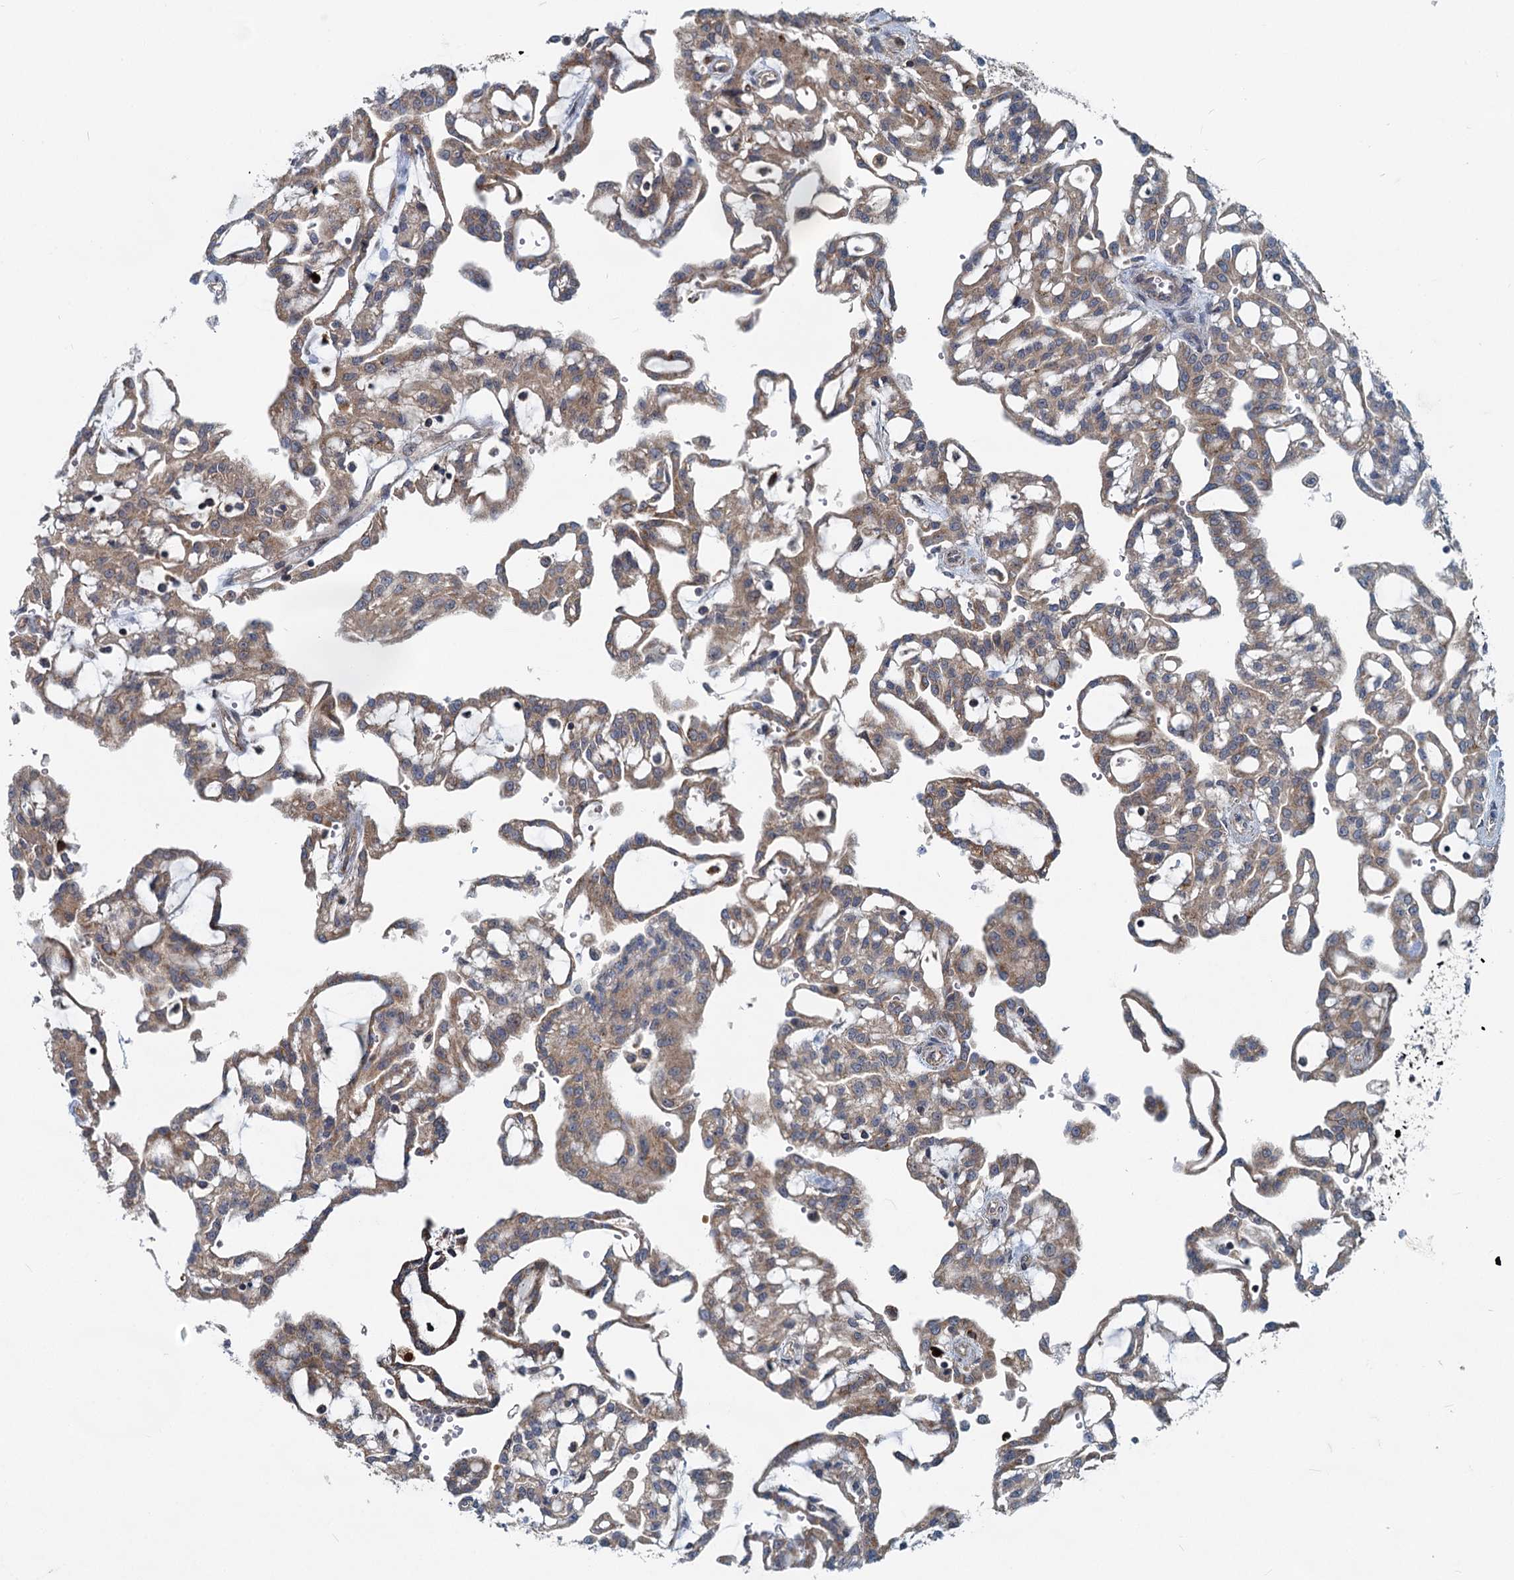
{"staining": {"intensity": "moderate", "quantity": ">75%", "location": "cytoplasmic/membranous"}, "tissue": "renal cancer", "cell_type": "Tumor cells", "image_type": "cancer", "snomed": [{"axis": "morphology", "description": "Adenocarcinoma, NOS"}, {"axis": "topography", "description": "Kidney"}], "caption": "Brown immunohistochemical staining in renal cancer demonstrates moderate cytoplasmic/membranous positivity in about >75% of tumor cells. Nuclei are stained in blue.", "gene": "ADCY2", "patient": {"sex": "male", "age": 63}}